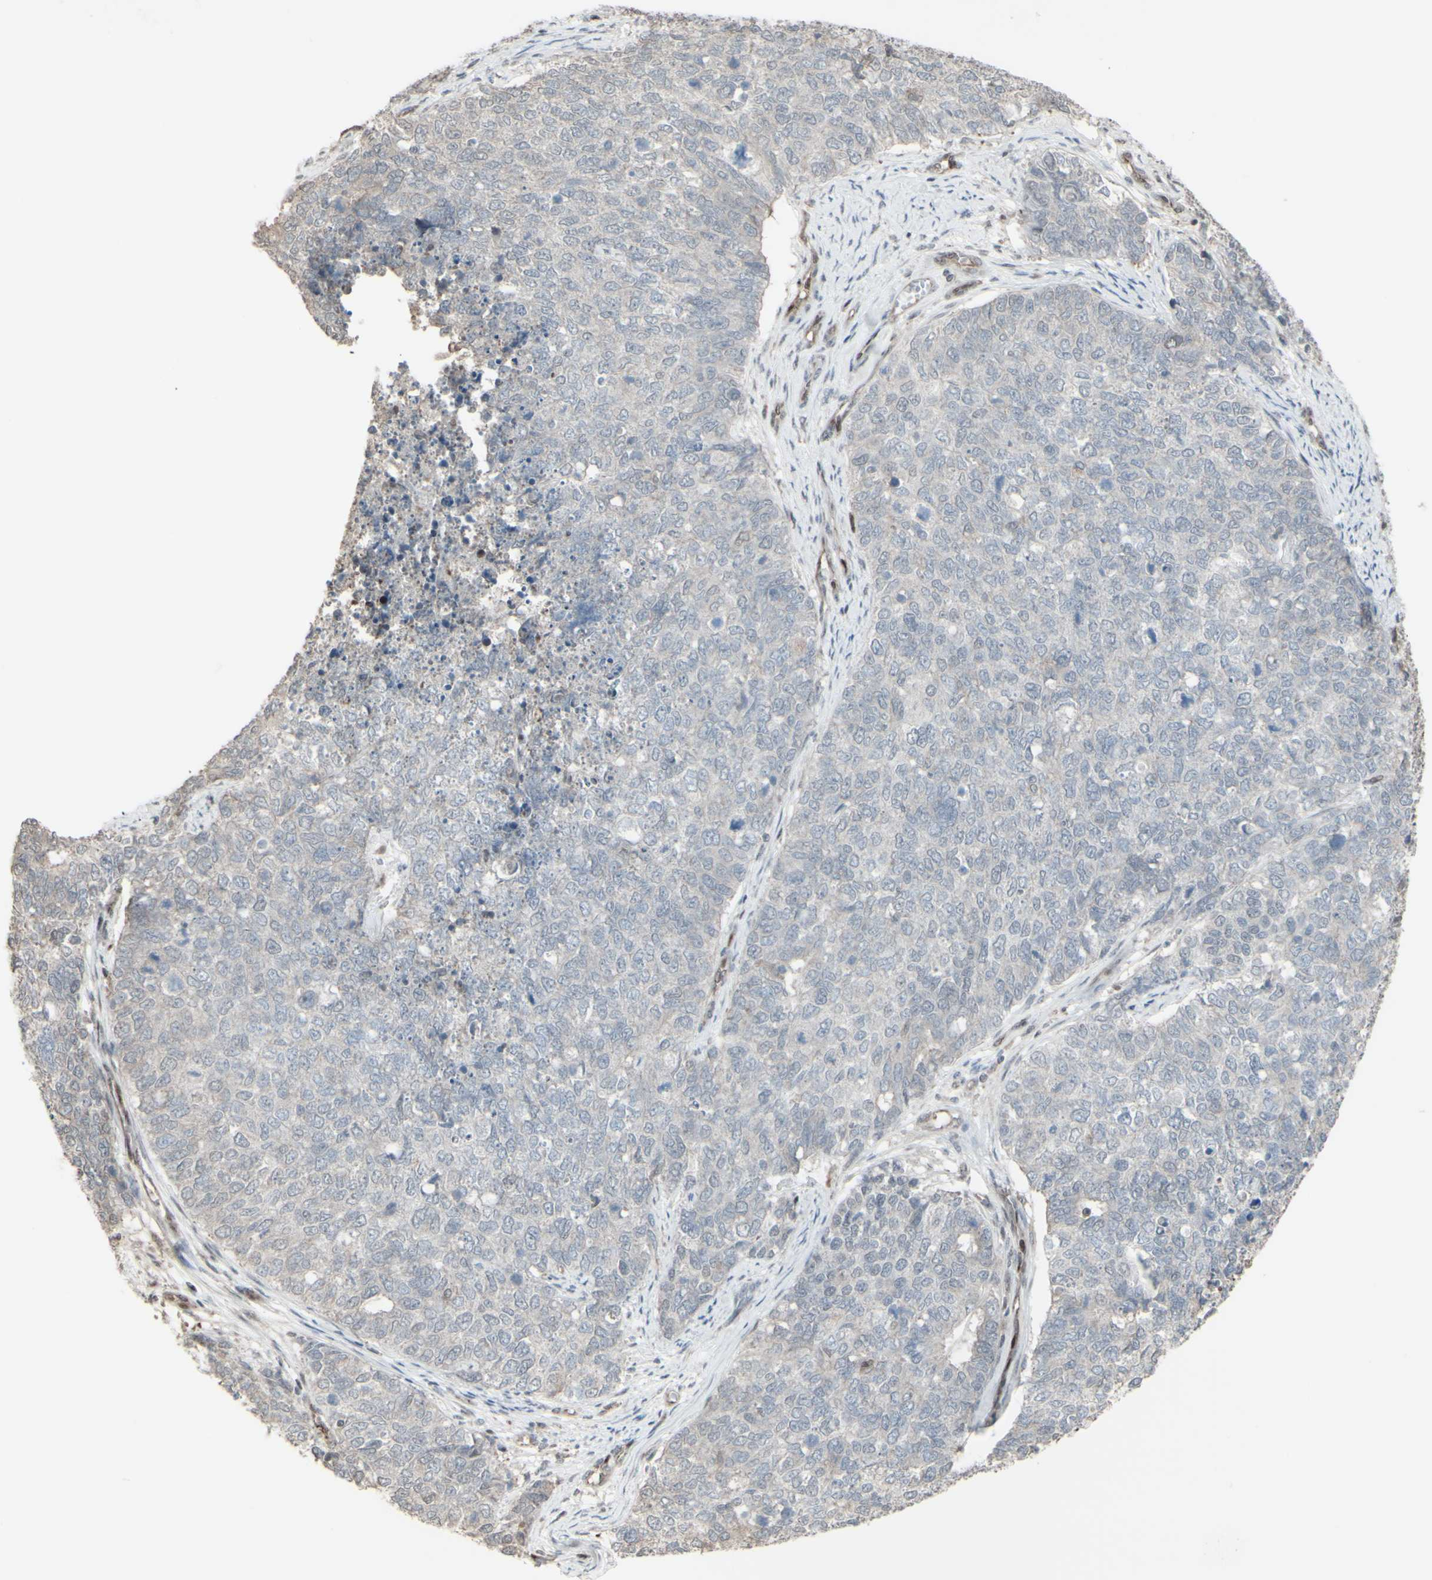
{"staining": {"intensity": "negative", "quantity": "none", "location": "none"}, "tissue": "cervical cancer", "cell_type": "Tumor cells", "image_type": "cancer", "snomed": [{"axis": "morphology", "description": "Squamous cell carcinoma, NOS"}, {"axis": "topography", "description": "Cervix"}], "caption": "This micrograph is of cervical cancer stained with immunohistochemistry (IHC) to label a protein in brown with the nuclei are counter-stained blue. There is no staining in tumor cells.", "gene": "CD33", "patient": {"sex": "female", "age": 63}}